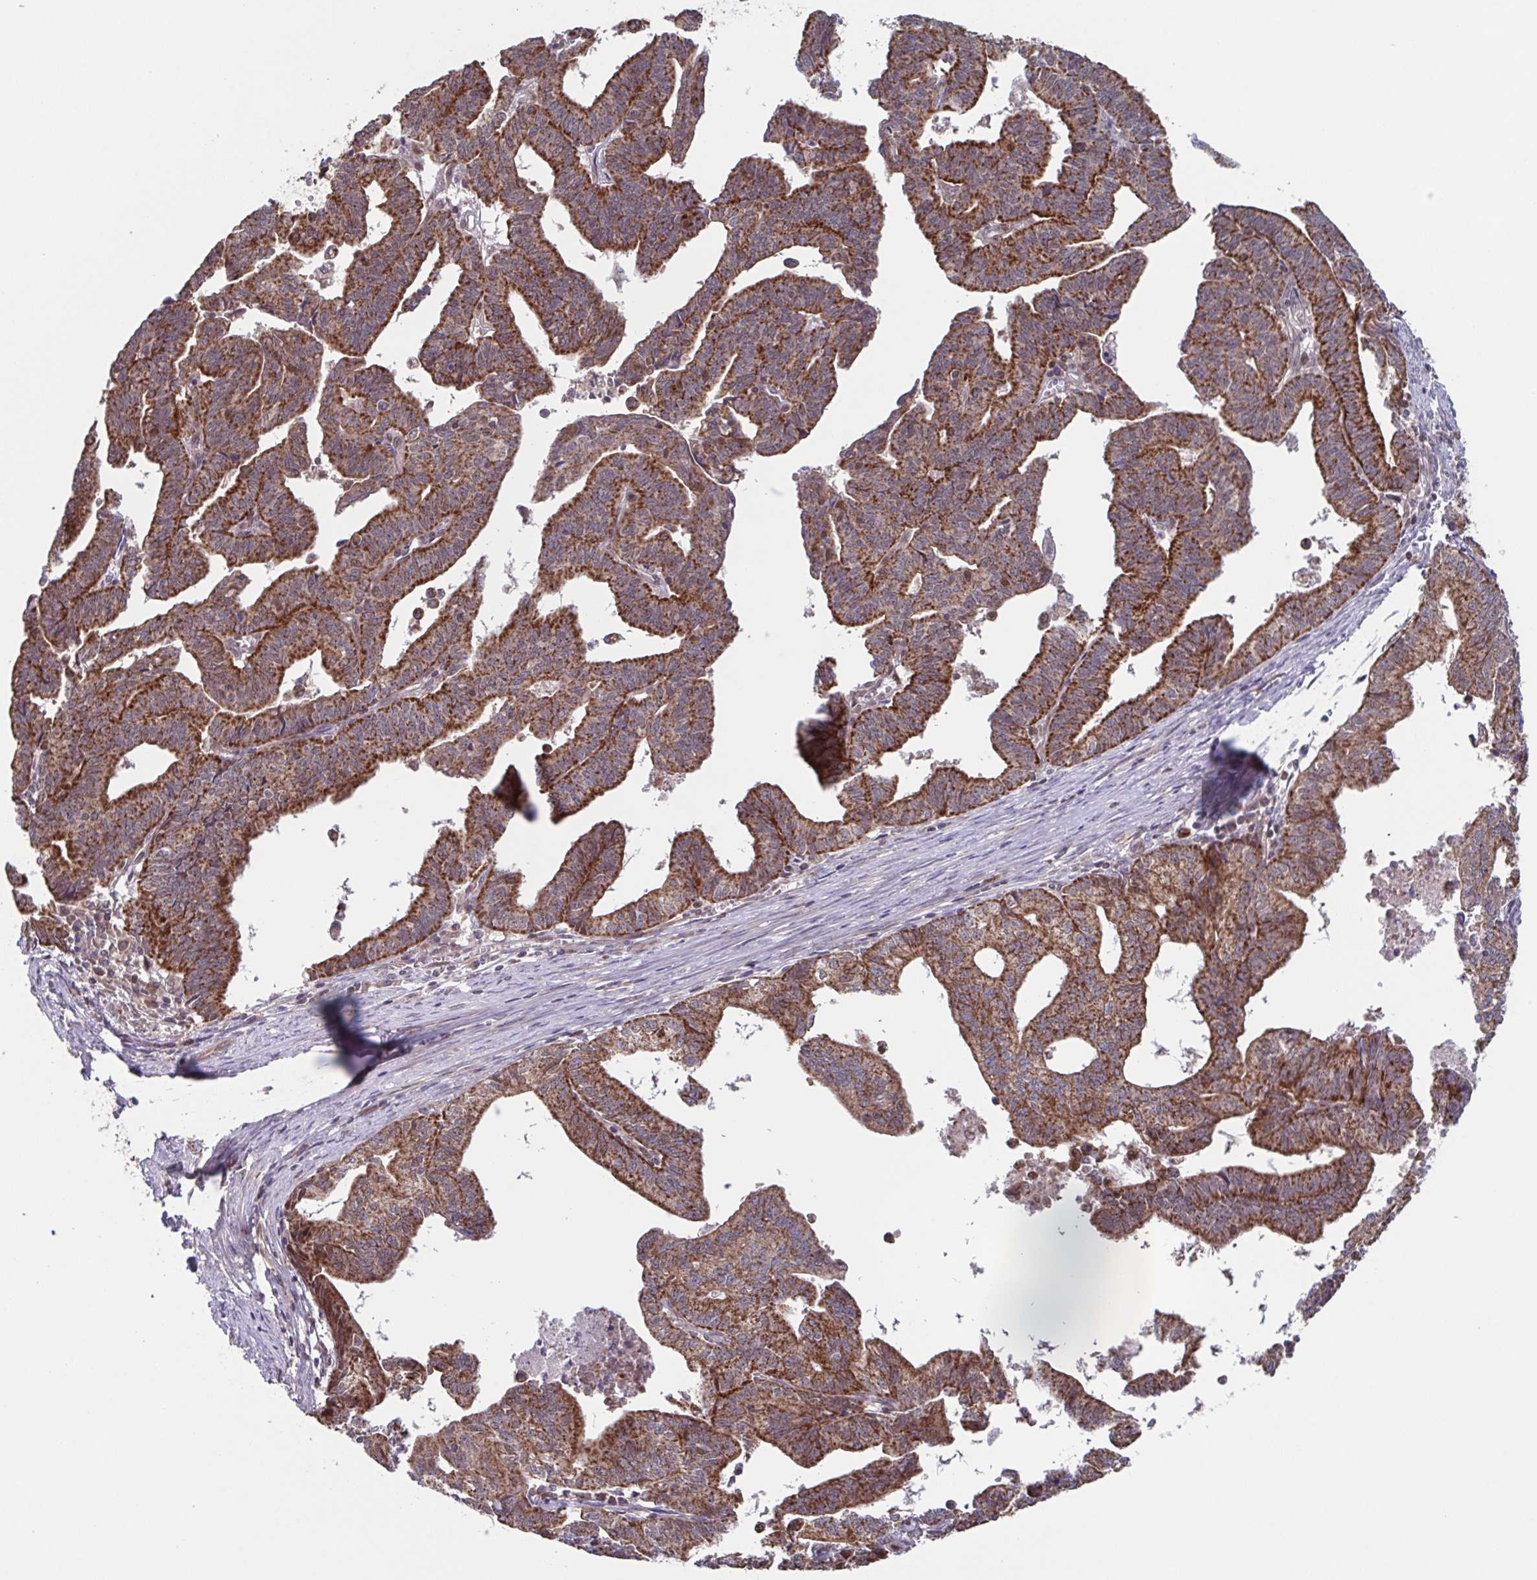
{"staining": {"intensity": "strong", "quantity": ">75%", "location": "cytoplasmic/membranous"}, "tissue": "endometrial cancer", "cell_type": "Tumor cells", "image_type": "cancer", "snomed": [{"axis": "morphology", "description": "Adenocarcinoma, NOS"}, {"axis": "topography", "description": "Endometrium"}], "caption": "Endometrial adenocarcinoma was stained to show a protein in brown. There is high levels of strong cytoplasmic/membranous expression in approximately >75% of tumor cells.", "gene": "TTC19", "patient": {"sex": "female", "age": 65}}